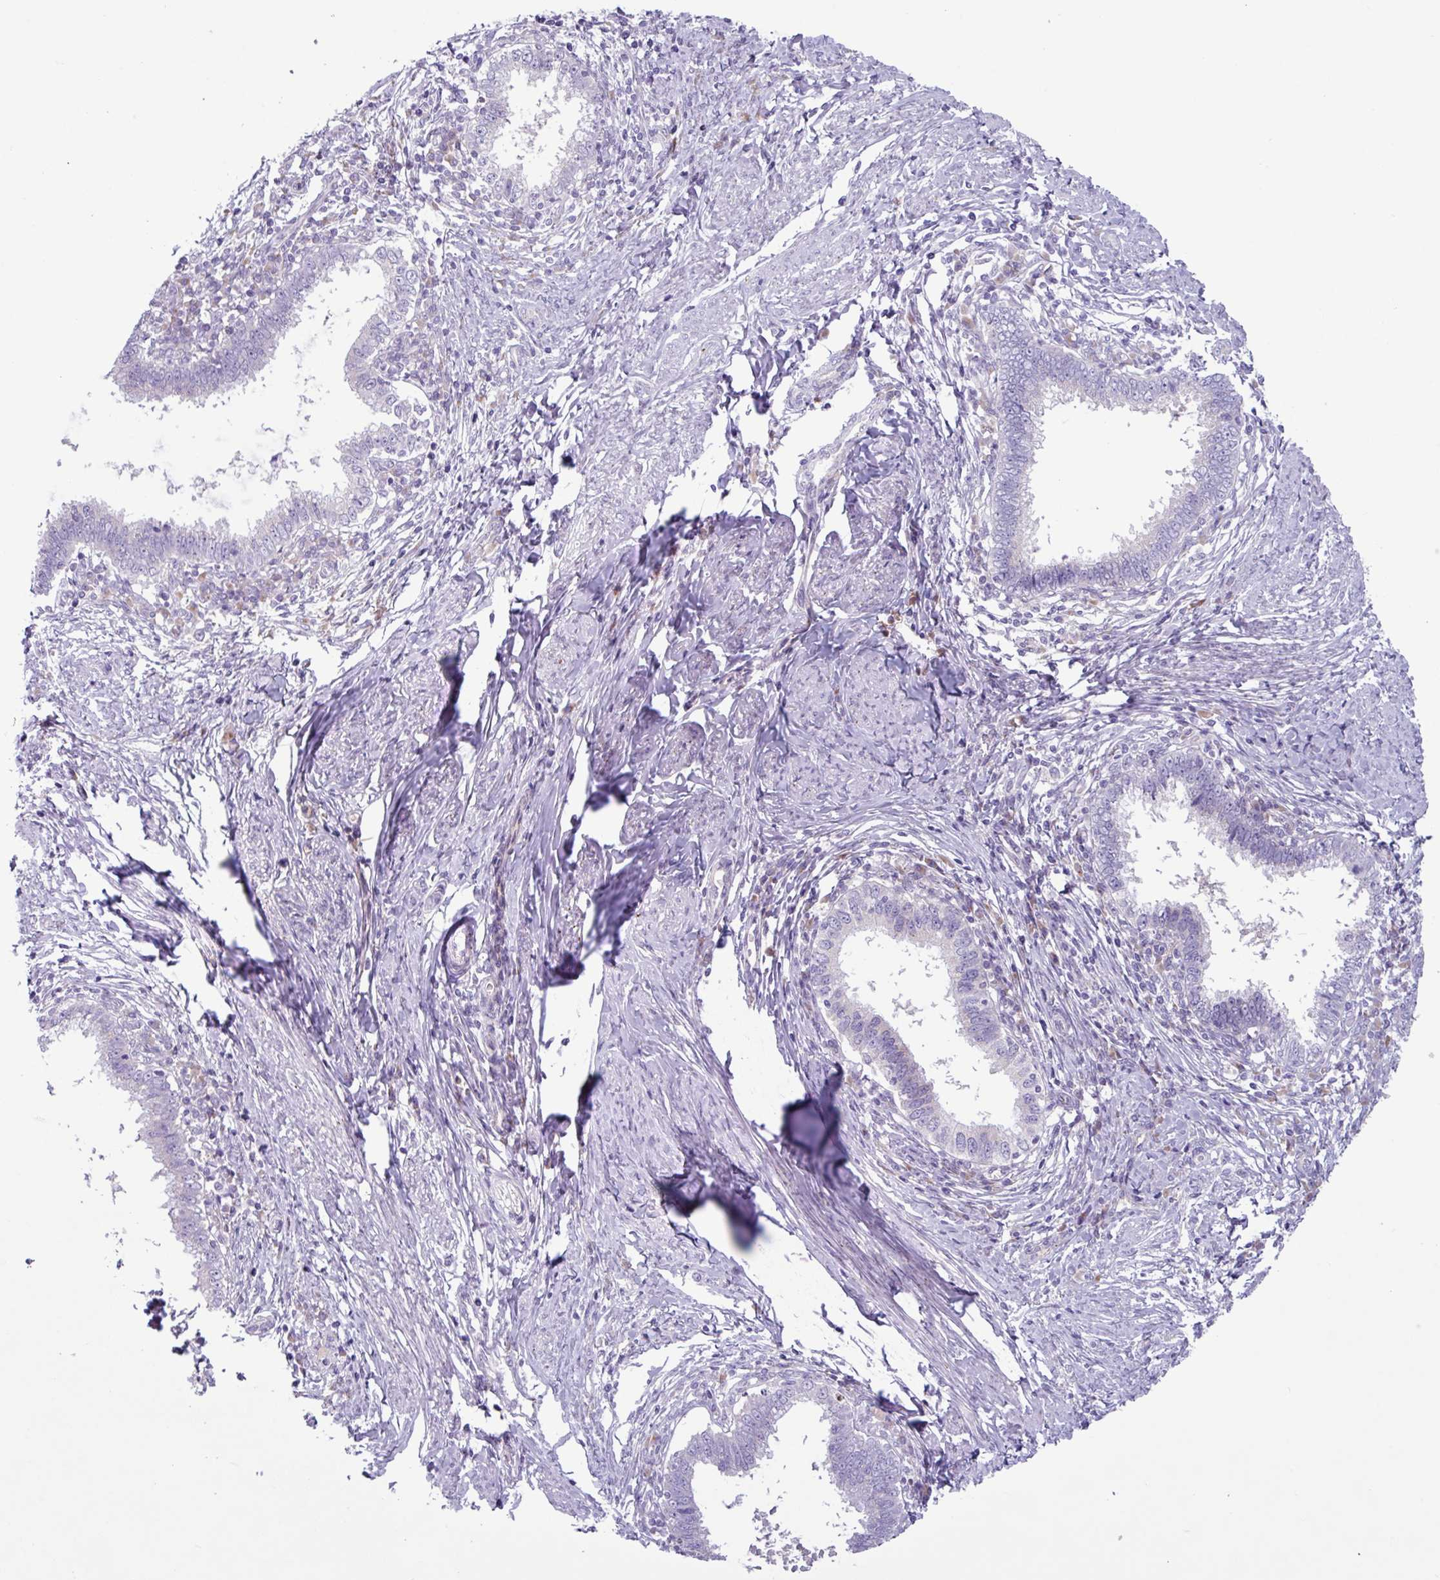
{"staining": {"intensity": "negative", "quantity": "none", "location": "none"}, "tissue": "cervical cancer", "cell_type": "Tumor cells", "image_type": "cancer", "snomed": [{"axis": "morphology", "description": "Adenocarcinoma, NOS"}, {"axis": "topography", "description": "Cervix"}], "caption": "Immunohistochemistry of human adenocarcinoma (cervical) shows no positivity in tumor cells.", "gene": "STIMATE", "patient": {"sex": "female", "age": 36}}